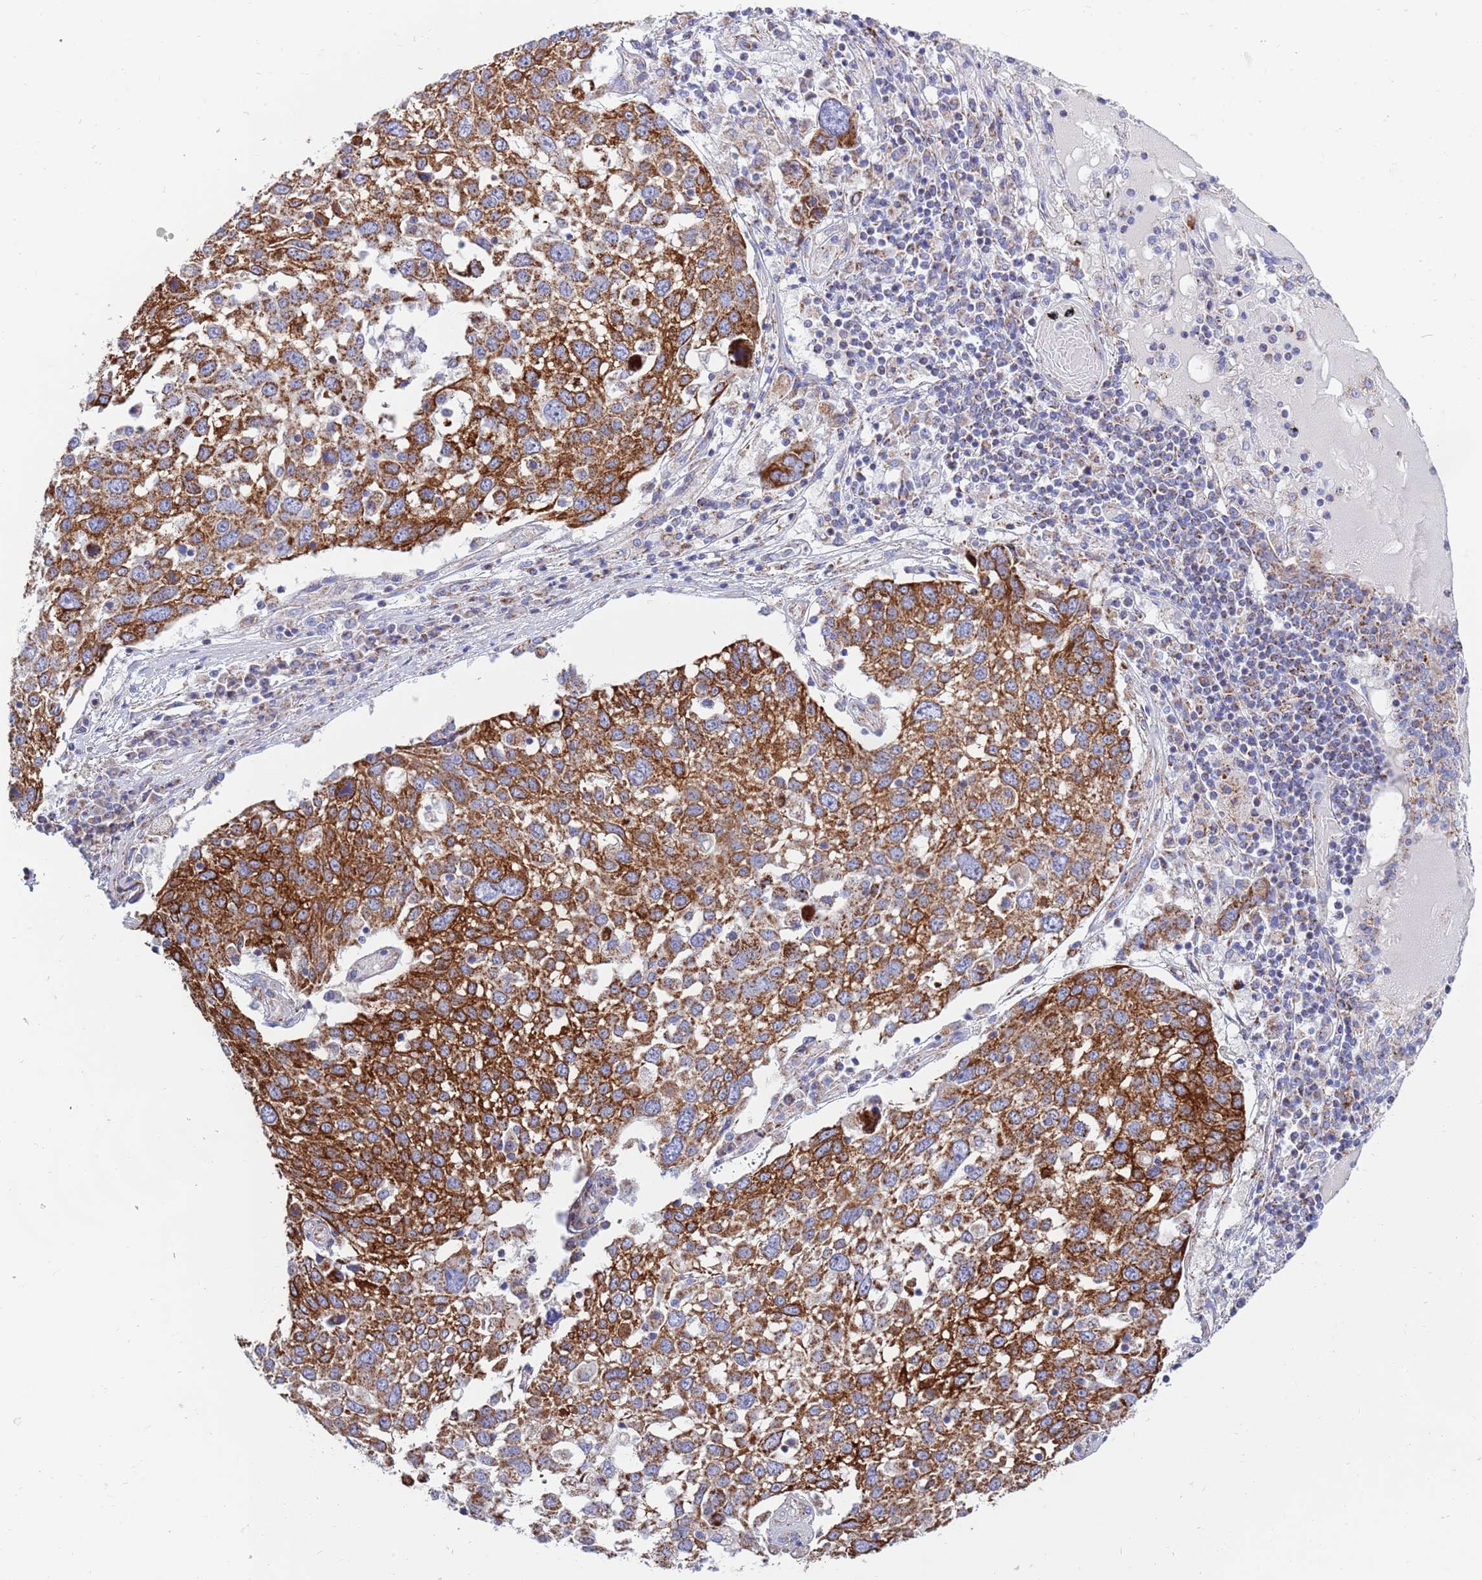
{"staining": {"intensity": "strong", "quantity": ">75%", "location": "cytoplasmic/membranous"}, "tissue": "lung cancer", "cell_type": "Tumor cells", "image_type": "cancer", "snomed": [{"axis": "morphology", "description": "Squamous cell carcinoma, NOS"}, {"axis": "topography", "description": "Lung"}], "caption": "Human lung cancer stained with a brown dye shows strong cytoplasmic/membranous positive positivity in about >75% of tumor cells.", "gene": "EMC8", "patient": {"sex": "male", "age": 65}}